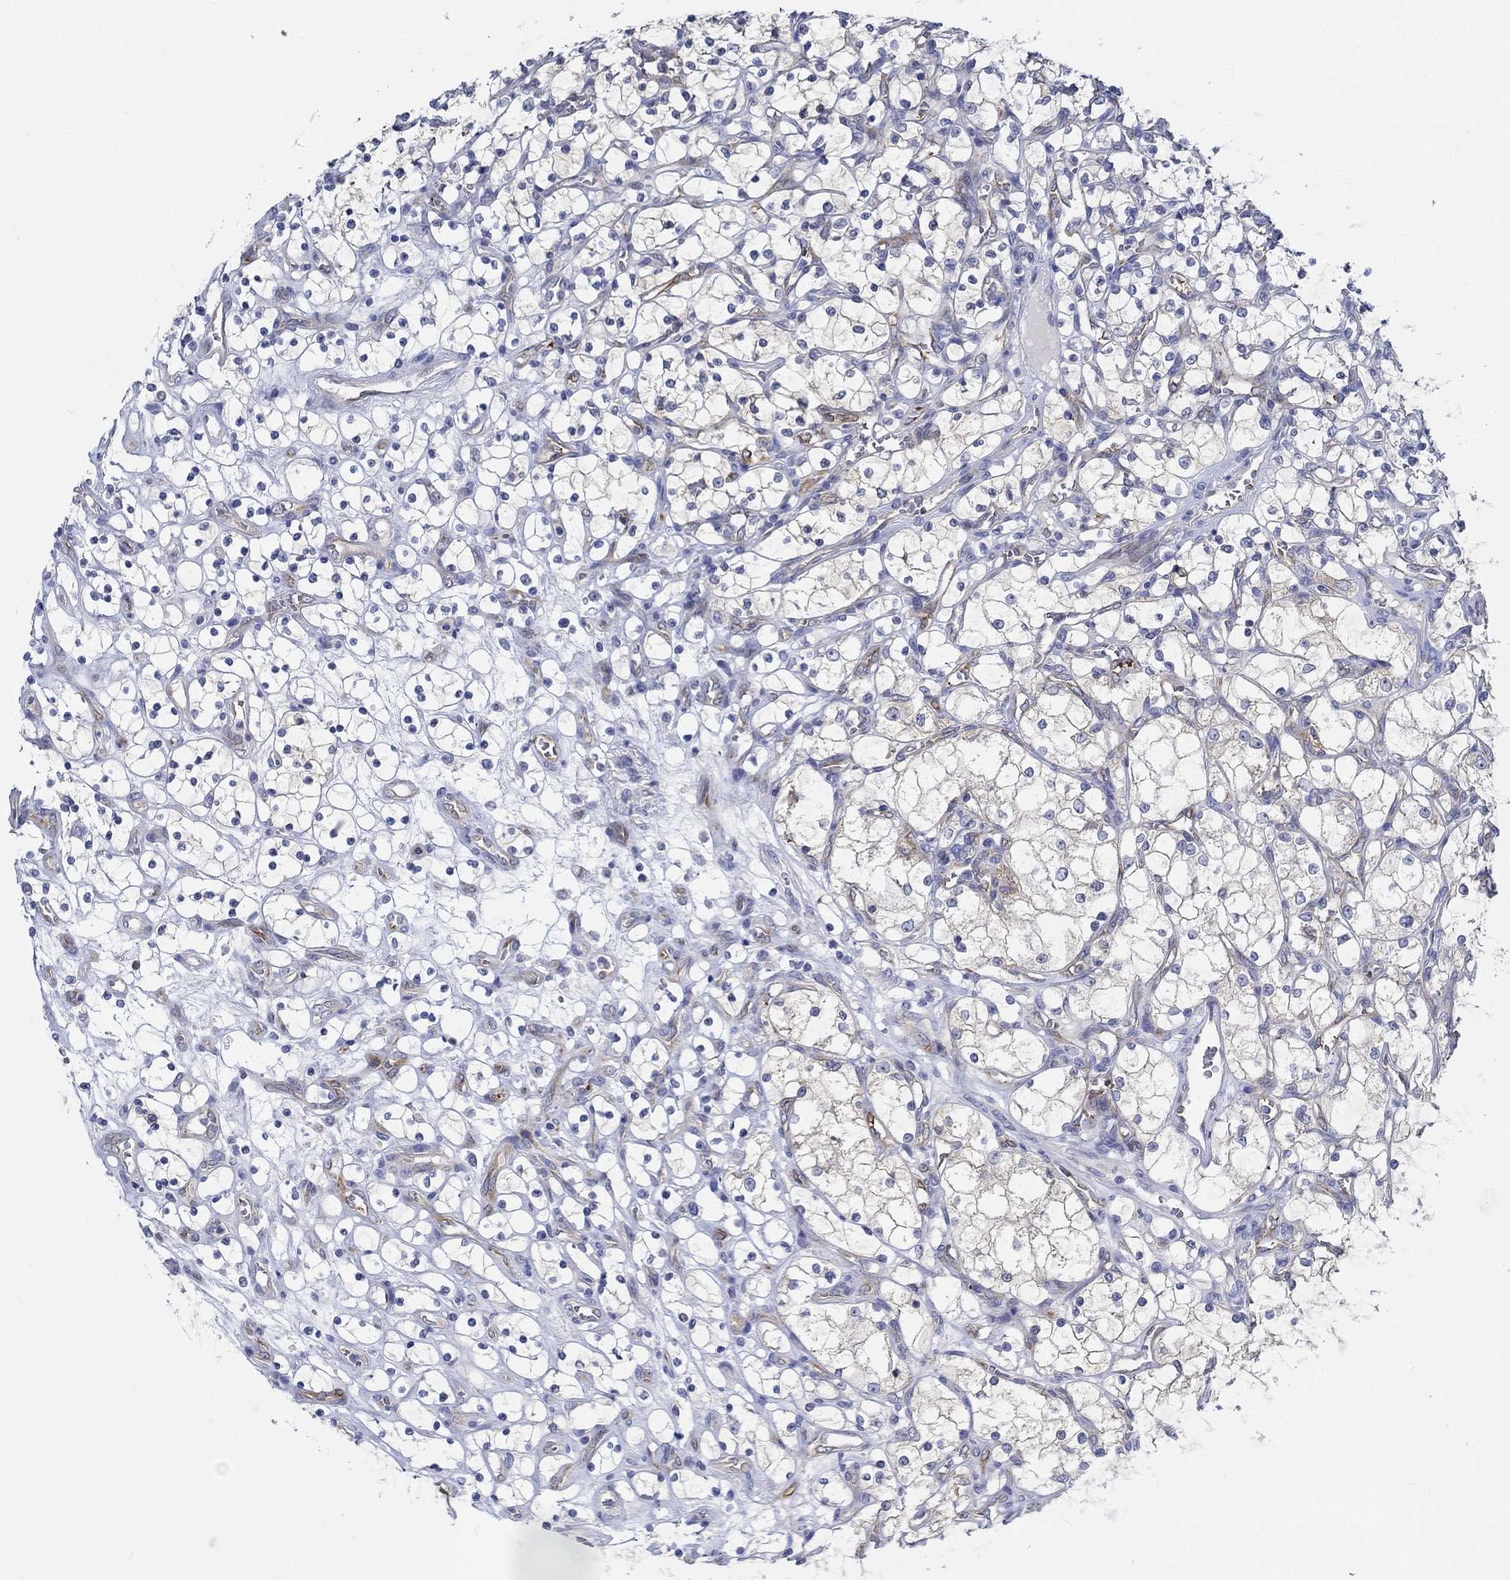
{"staining": {"intensity": "negative", "quantity": "none", "location": "none"}, "tissue": "renal cancer", "cell_type": "Tumor cells", "image_type": "cancer", "snomed": [{"axis": "morphology", "description": "Adenocarcinoma, NOS"}, {"axis": "topography", "description": "Kidney"}], "caption": "High power microscopy micrograph of an immunohistochemistry (IHC) photomicrograph of renal adenocarcinoma, revealing no significant expression in tumor cells. (Brightfield microscopy of DAB (3,3'-diaminobenzidine) IHC at high magnification).", "gene": "SLC27A3", "patient": {"sex": "female", "age": 69}}